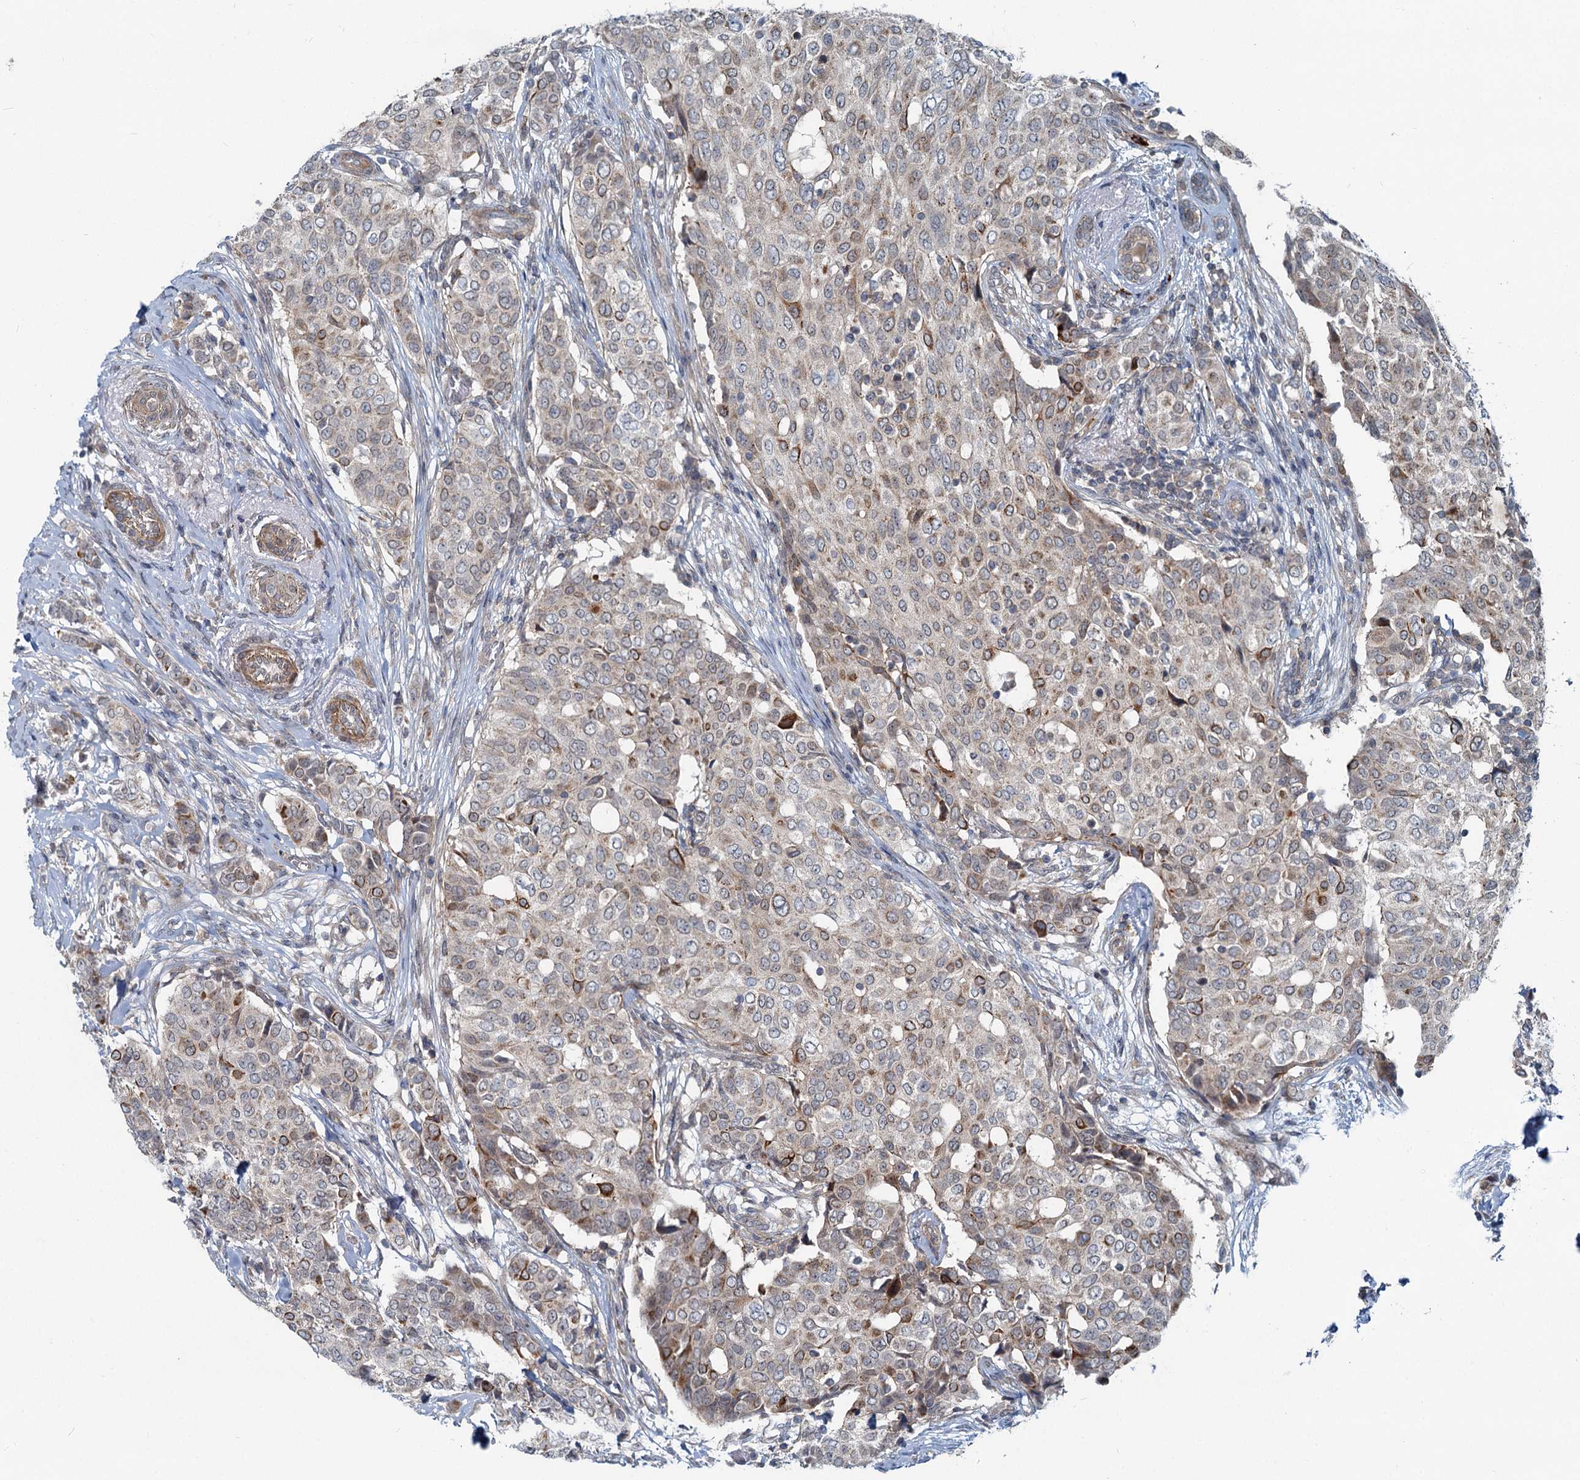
{"staining": {"intensity": "moderate", "quantity": "<25%", "location": "cytoplasmic/membranous"}, "tissue": "breast cancer", "cell_type": "Tumor cells", "image_type": "cancer", "snomed": [{"axis": "morphology", "description": "Lobular carcinoma"}, {"axis": "topography", "description": "Breast"}], "caption": "Immunohistochemistry micrograph of human breast cancer (lobular carcinoma) stained for a protein (brown), which reveals low levels of moderate cytoplasmic/membranous staining in about <25% of tumor cells.", "gene": "ADCY2", "patient": {"sex": "female", "age": 51}}